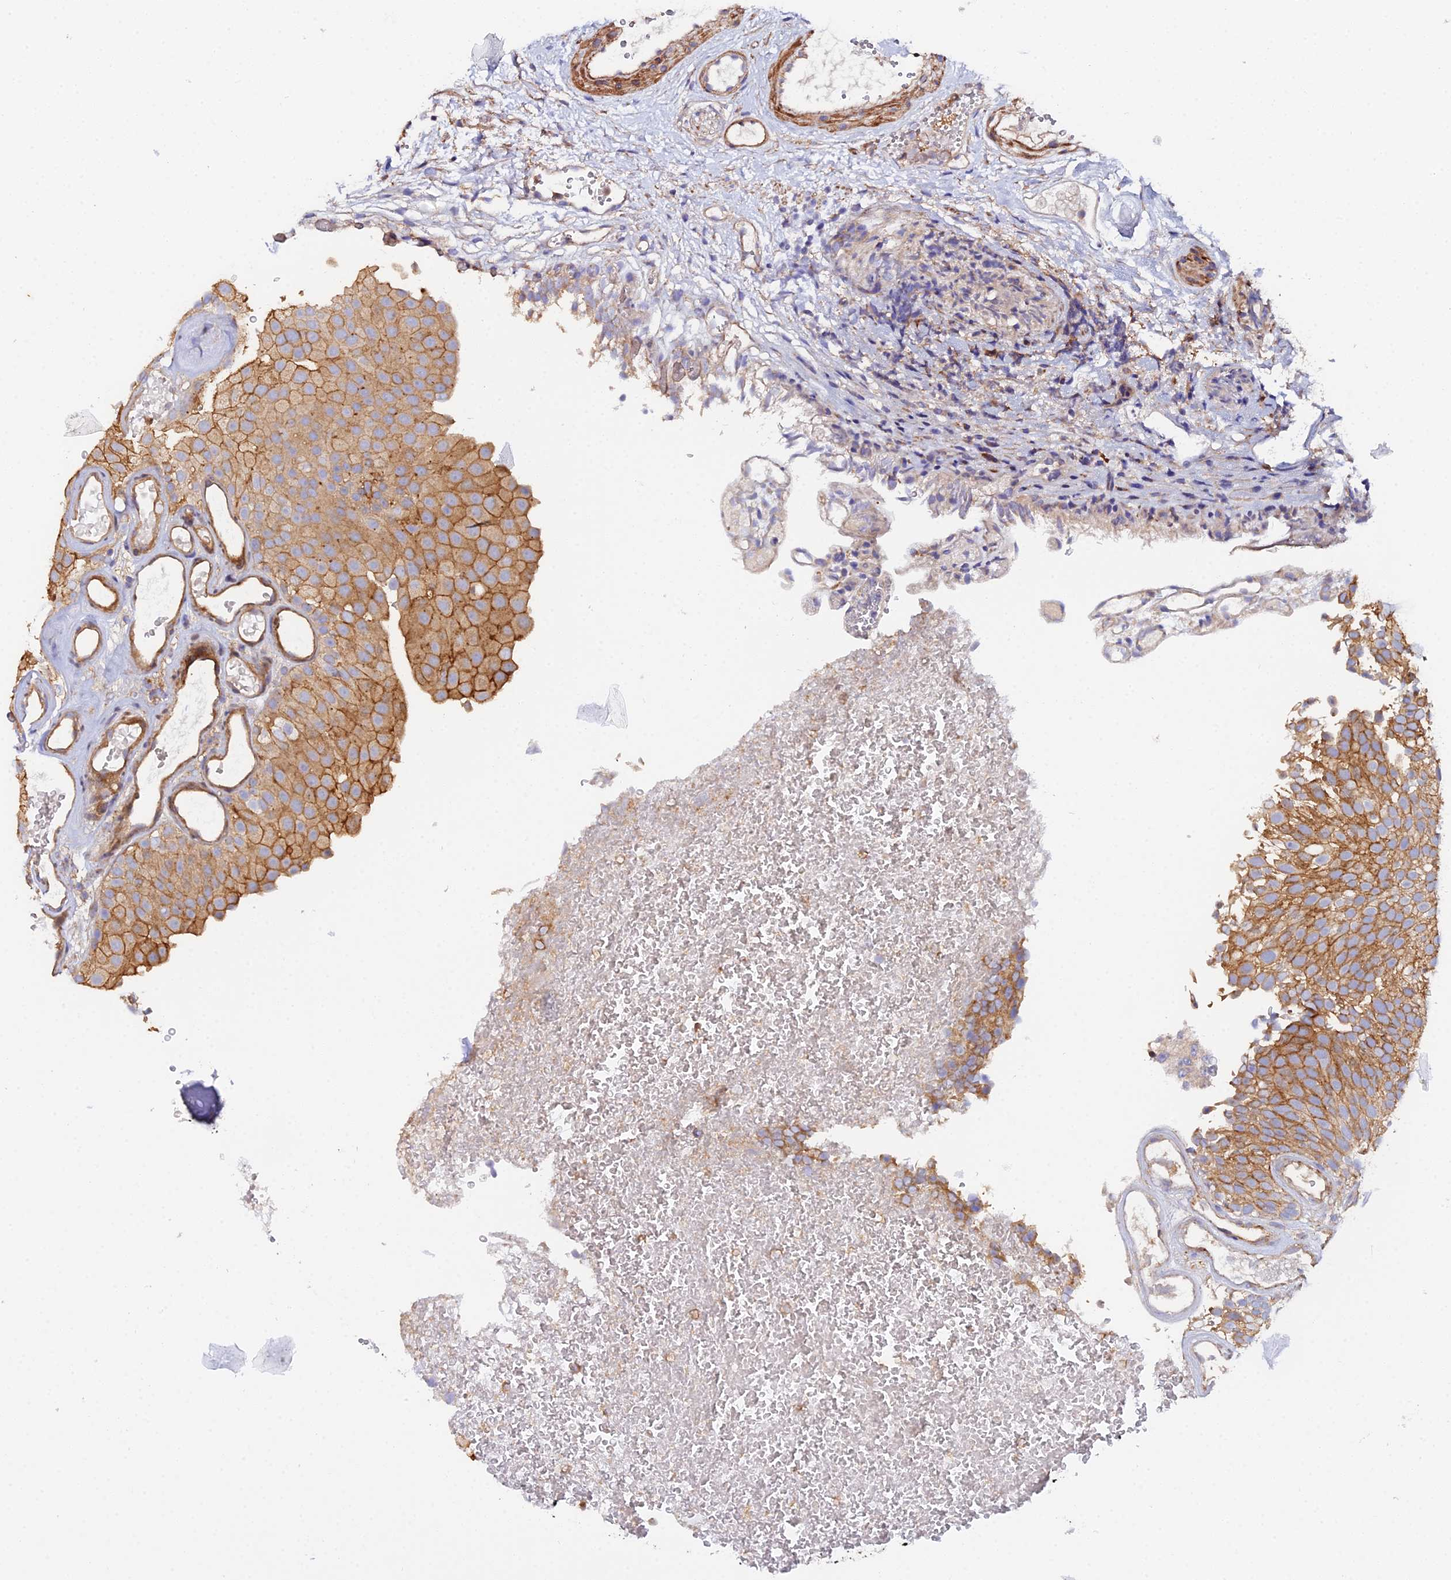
{"staining": {"intensity": "moderate", "quantity": ">75%", "location": "cytoplasmic/membranous"}, "tissue": "urothelial cancer", "cell_type": "Tumor cells", "image_type": "cancer", "snomed": [{"axis": "morphology", "description": "Urothelial carcinoma, Low grade"}, {"axis": "topography", "description": "Urinary bladder"}], "caption": "Protein expression analysis of low-grade urothelial carcinoma exhibits moderate cytoplasmic/membranous expression in approximately >75% of tumor cells.", "gene": "GNG5B", "patient": {"sex": "male", "age": 78}}